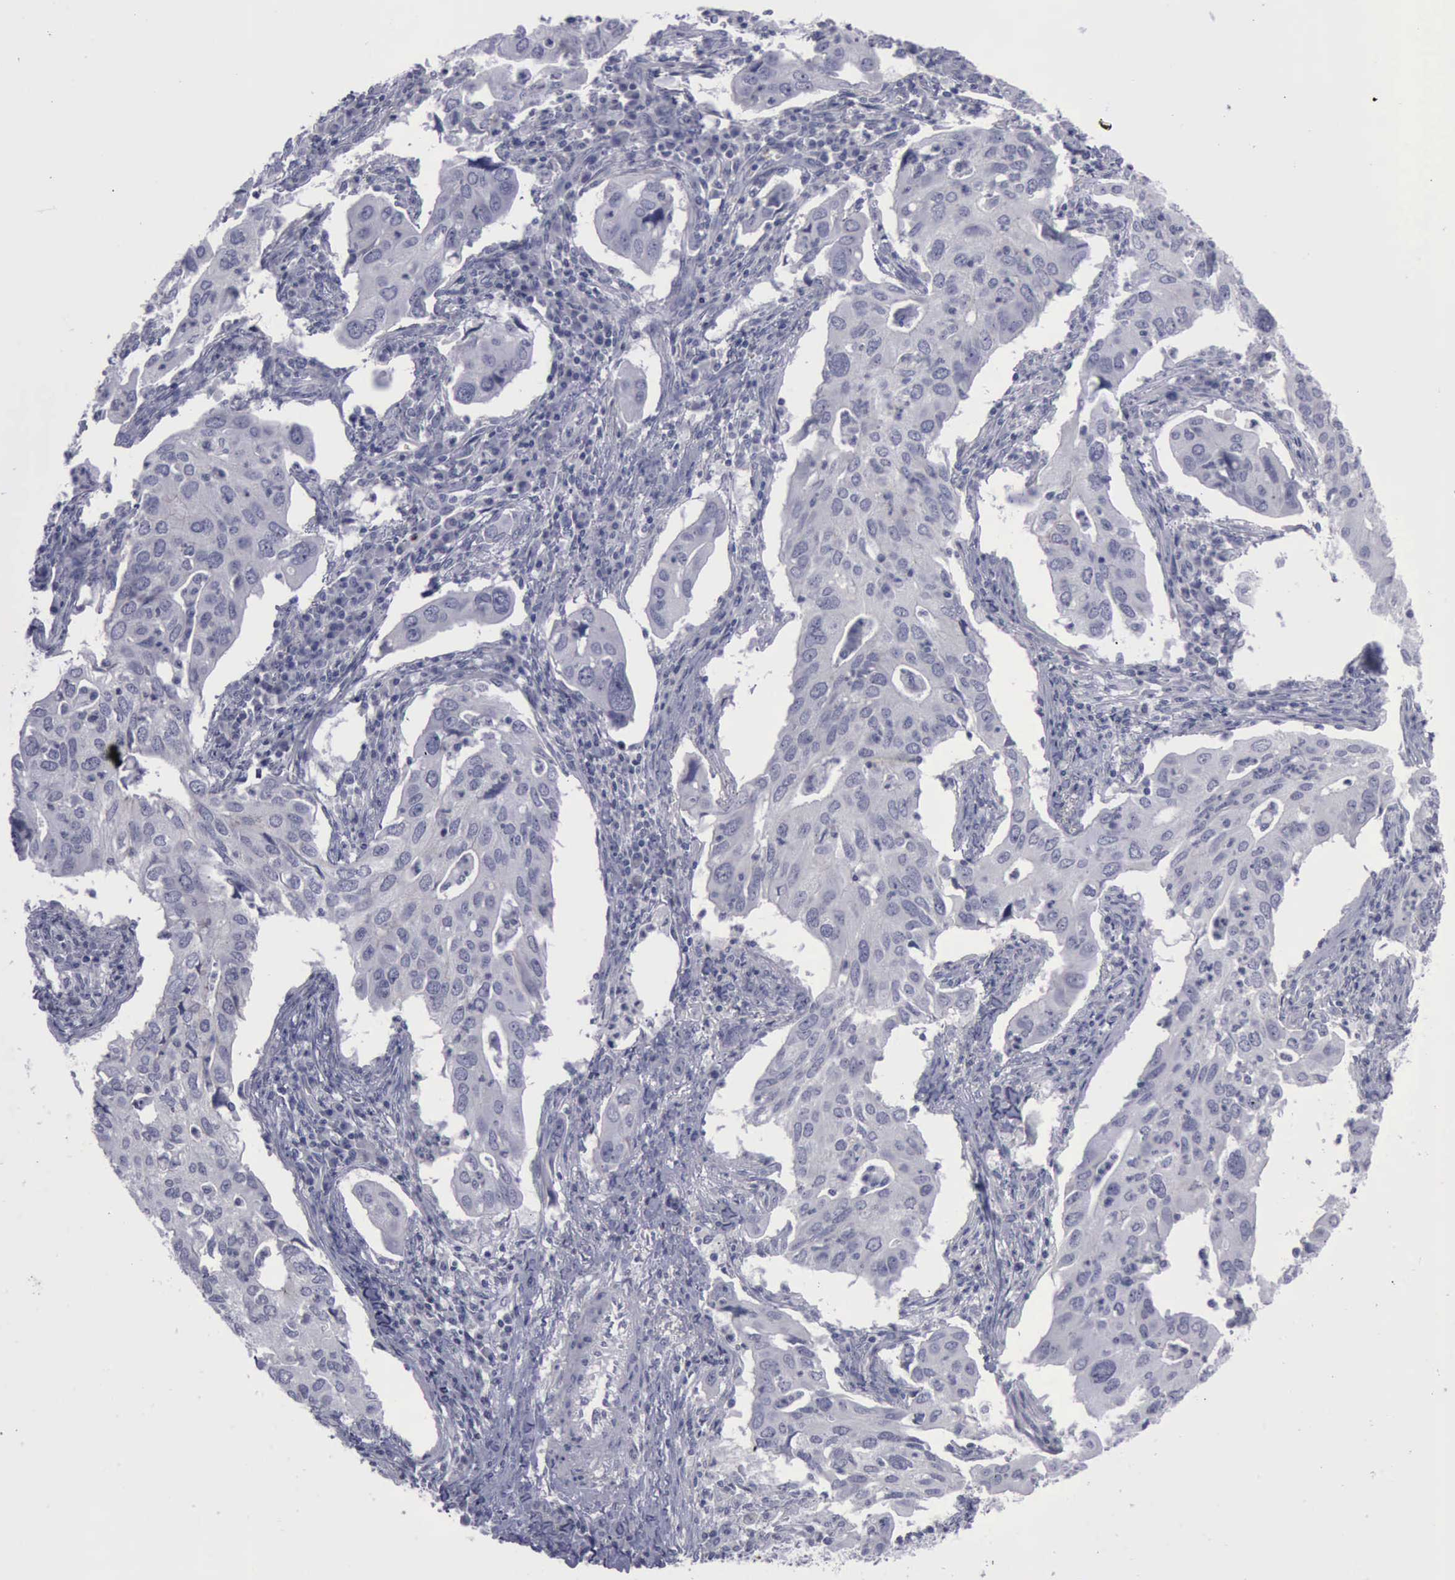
{"staining": {"intensity": "negative", "quantity": "none", "location": "none"}, "tissue": "lung cancer", "cell_type": "Tumor cells", "image_type": "cancer", "snomed": [{"axis": "morphology", "description": "Adenocarcinoma, NOS"}, {"axis": "topography", "description": "Lung"}], "caption": "High power microscopy micrograph of an IHC histopathology image of adenocarcinoma (lung), revealing no significant positivity in tumor cells. Brightfield microscopy of IHC stained with DAB (brown) and hematoxylin (blue), captured at high magnification.", "gene": "CDH2", "patient": {"sex": "male", "age": 48}}